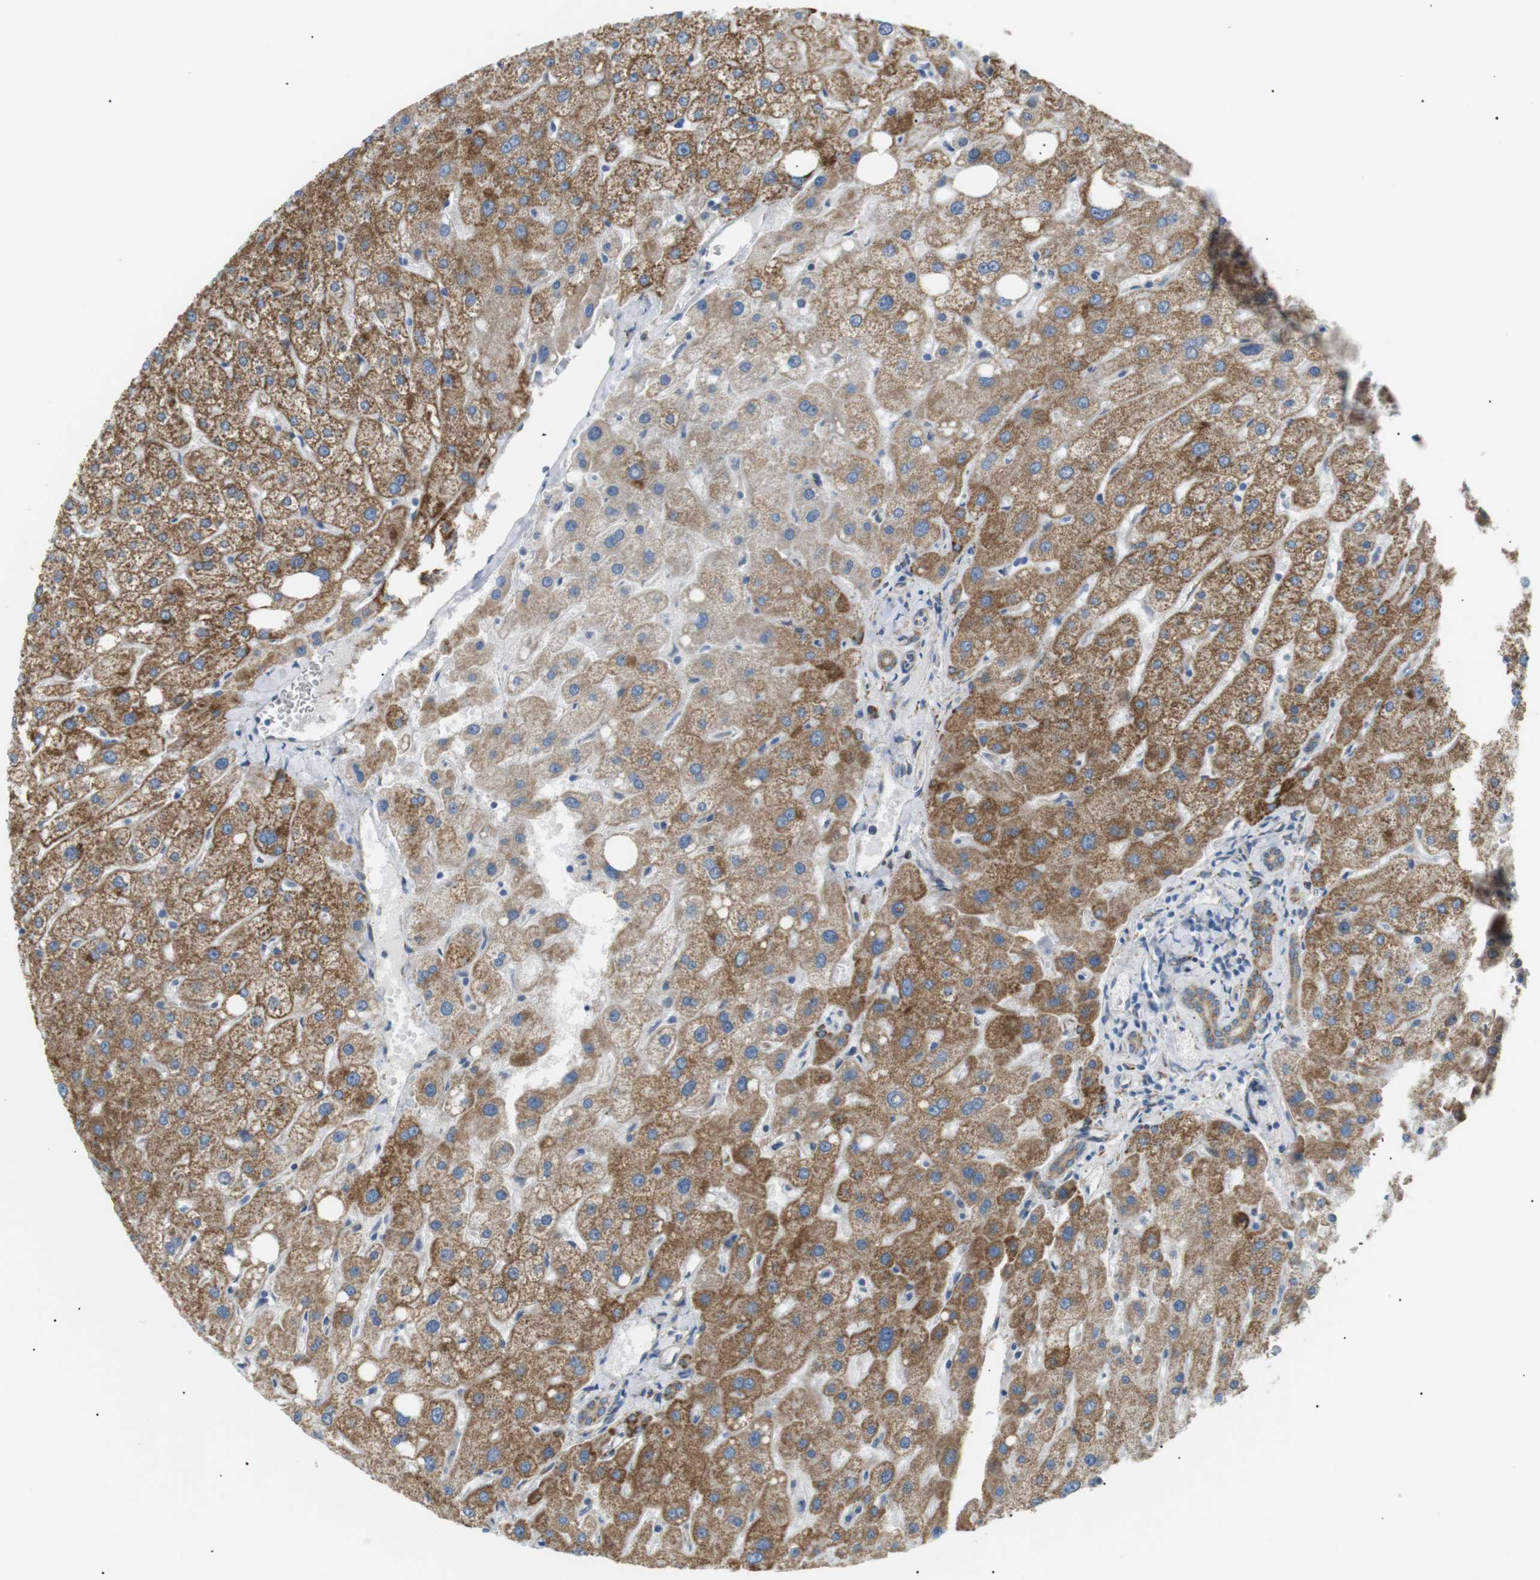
{"staining": {"intensity": "moderate", "quantity": ">75%", "location": "cytoplasmic/membranous"}, "tissue": "liver", "cell_type": "Cholangiocytes", "image_type": "normal", "snomed": [{"axis": "morphology", "description": "Normal tissue, NOS"}, {"axis": "topography", "description": "Liver"}], "caption": "Immunohistochemistry micrograph of benign liver: liver stained using immunohistochemistry shows medium levels of moderate protein expression localized specifically in the cytoplasmic/membranous of cholangiocytes, appearing as a cytoplasmic/membranous brown color.", "gene": "MTARC2", "patient": {"sex": "male", "age": 73}}